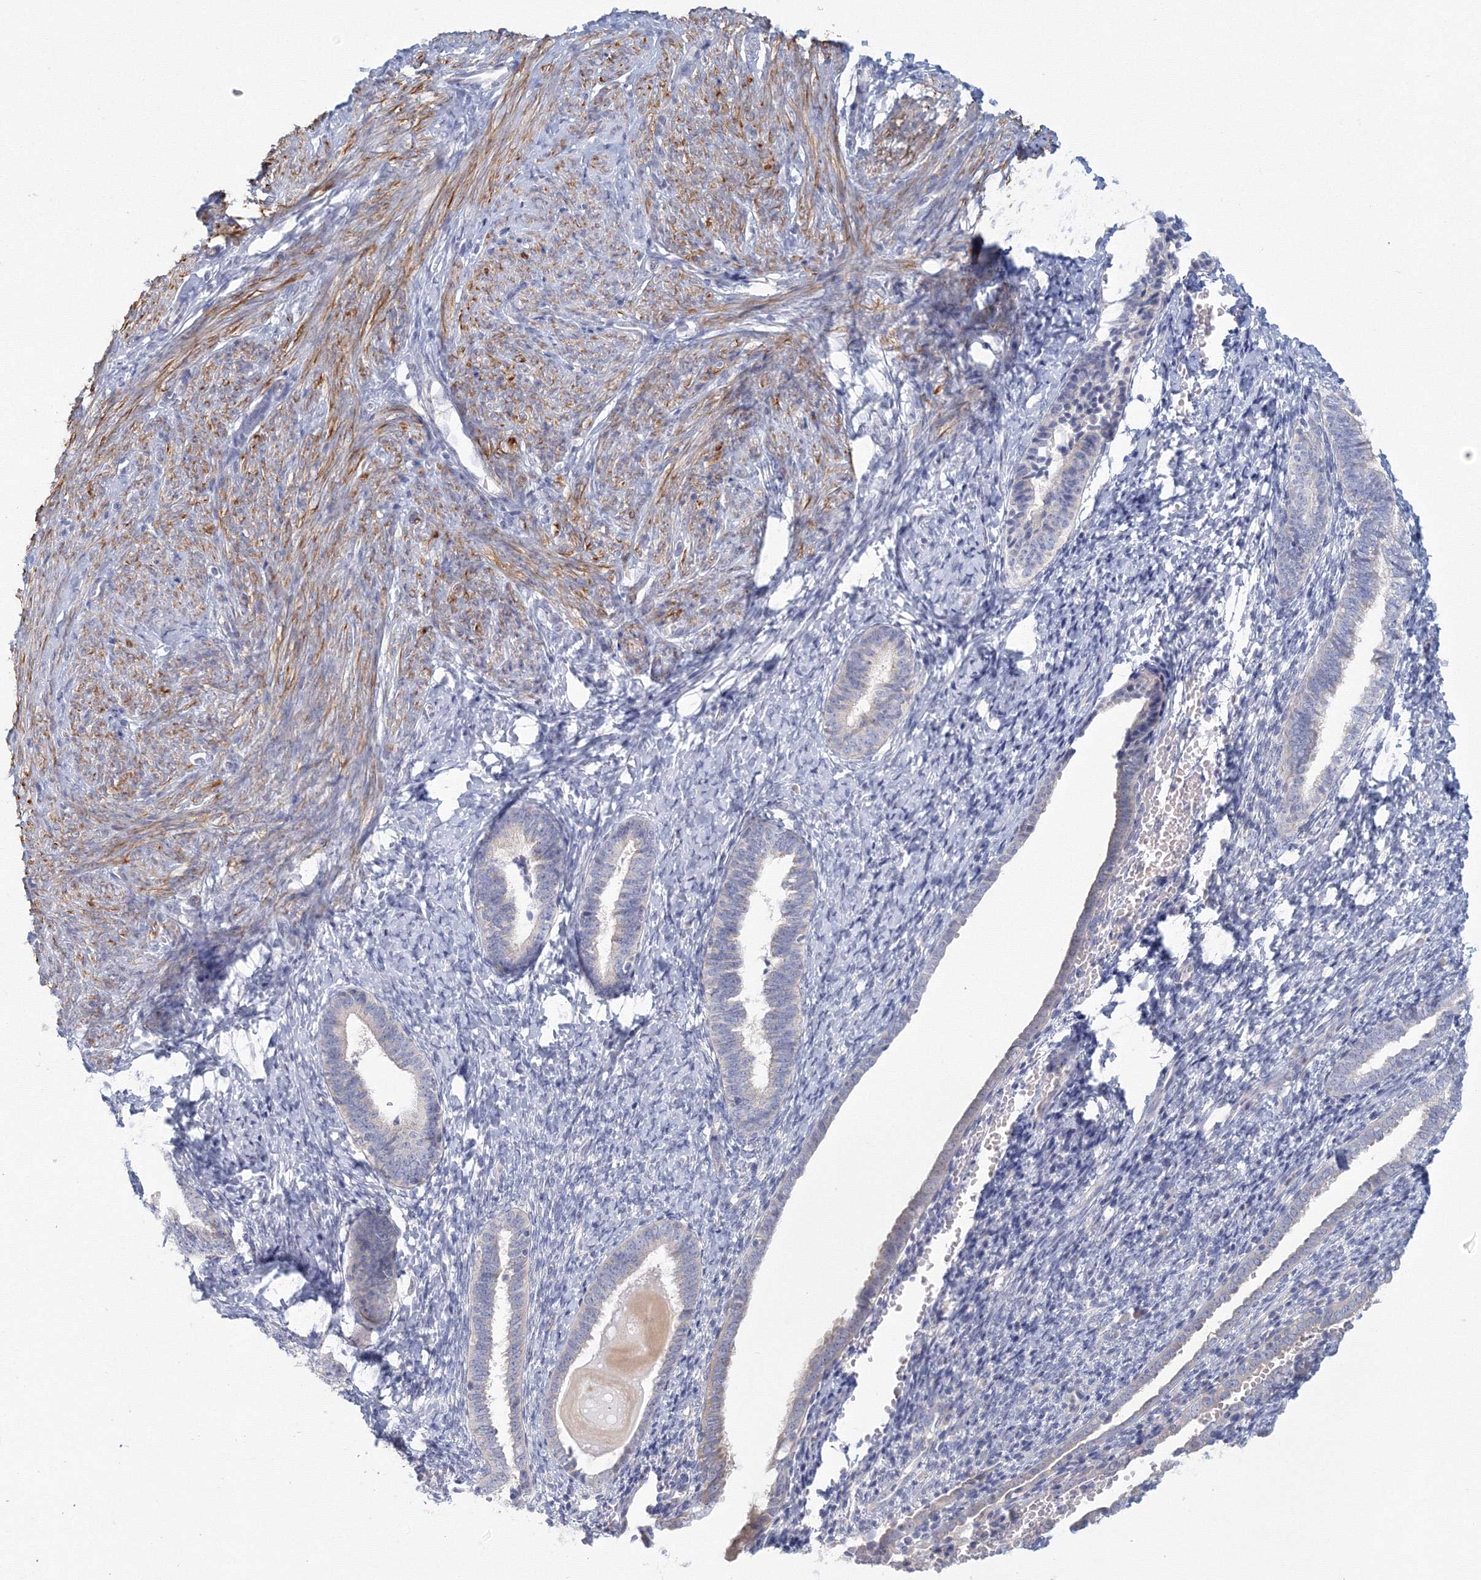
{"staining": {"intensity": "negative", "quantity": "none", "location": "none"}, "tissue": "endometrium", "cell_type": "Cells in endometrial stroma", "image_type": "normal", "snomed": [{"axis": "morphology", "description": "Normal tissue, NOS"}, {"axis": "topography", "description": "Endometrium"}], "caption": "Micrograph shows no significant protein staining in cells in endometrial stroma of normal endometrium. (Immunohistochemistry, brightfield microscopy, high magnification).", "gene": "TACC2", "patient": {"sex": "female", "age": 72}}